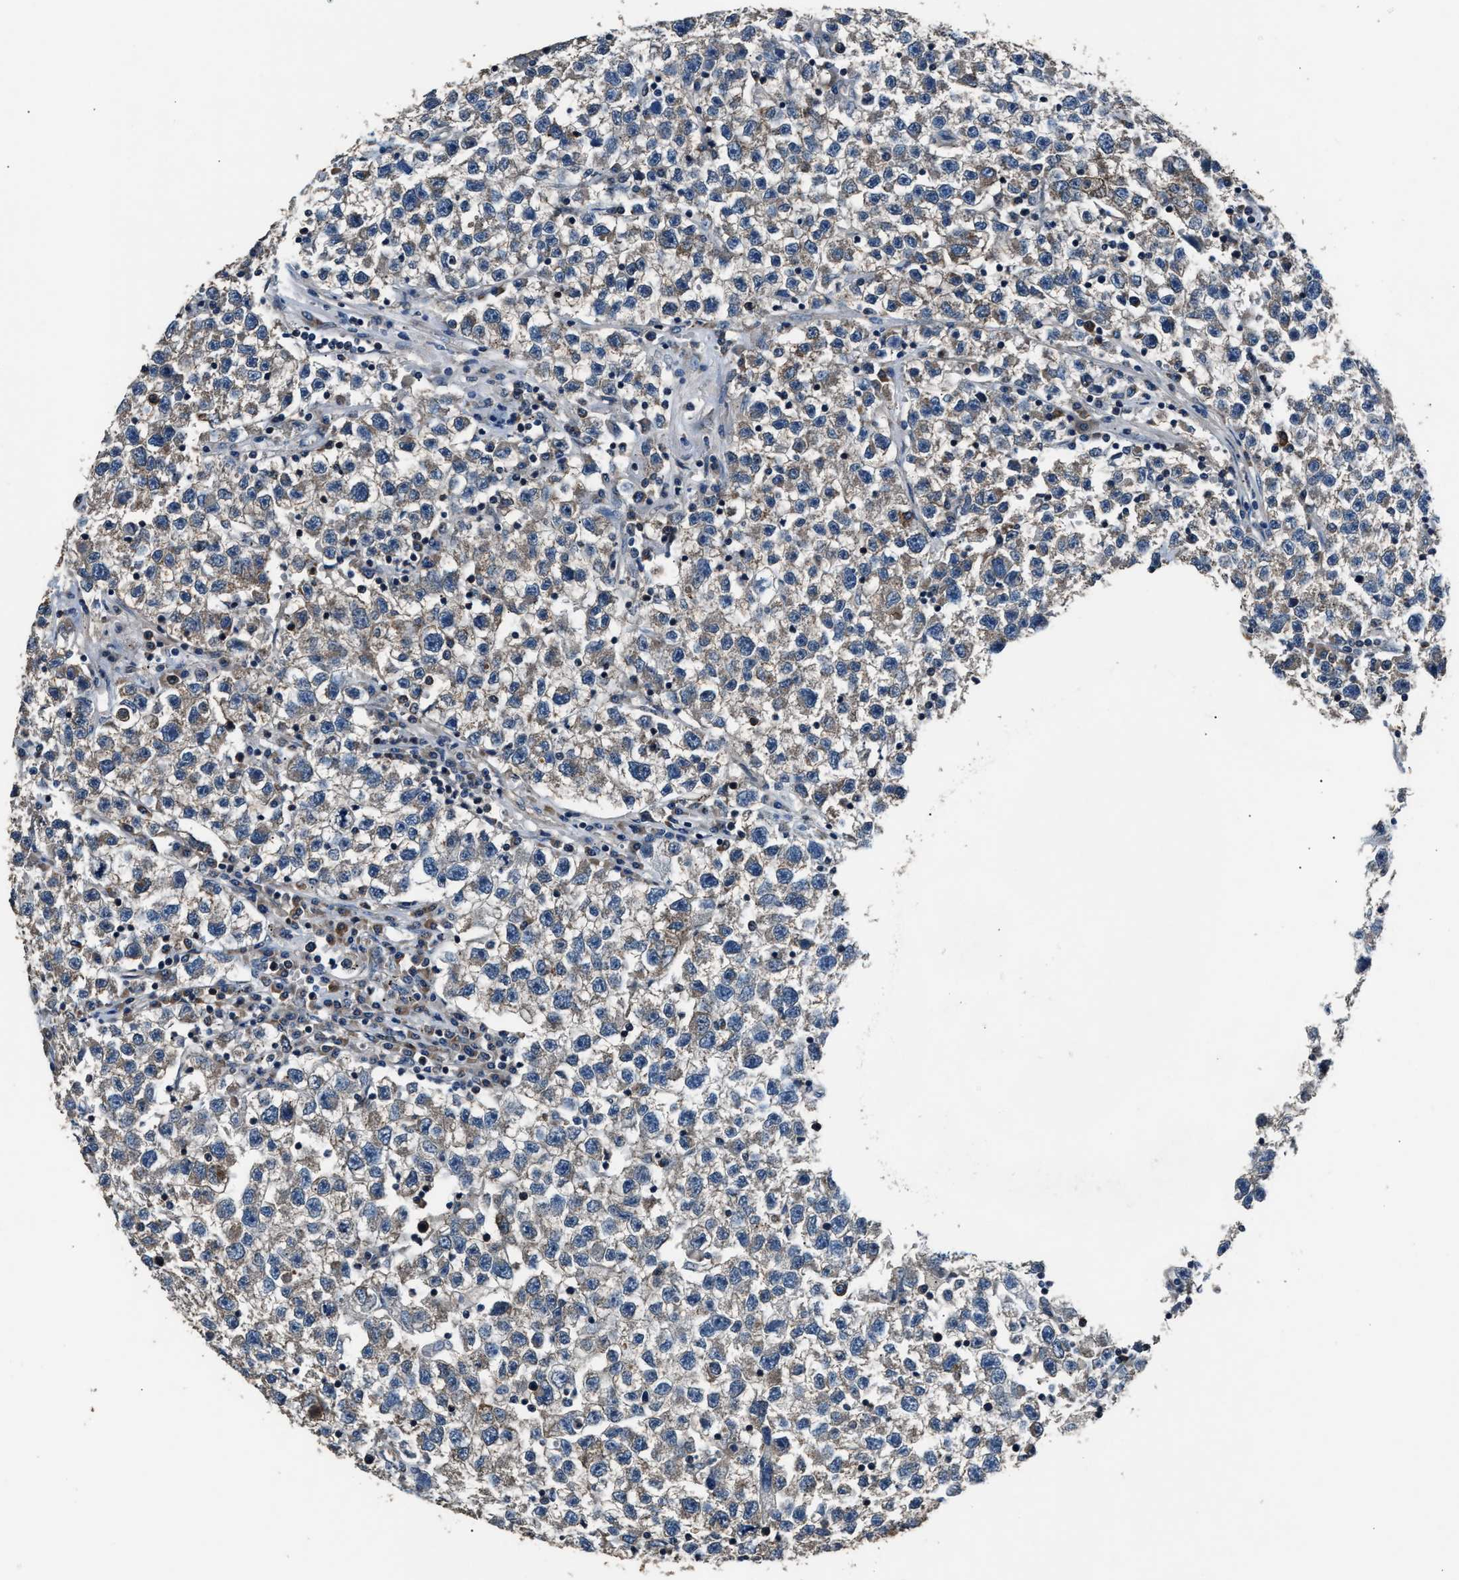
{"staining": {"intensity": "weak", "quantity": "25%-75%", "location": "cytoplasmic/membranous"}, "tissue": "testis cancer", "cell_type": "Tumor cells", "image_type": "cancer", "snomed": [{"axis": "morphology", "description": "Seminoma, NOS"}, {"axis": "topography", "description": "Testis"}], "caption": "Human testis cancer (seminoma) stained with a protein marker demonstrates weak staining in tumor cells.", "gene": "IMPDH2", "patient": {"sex": "male", "age": 22}}